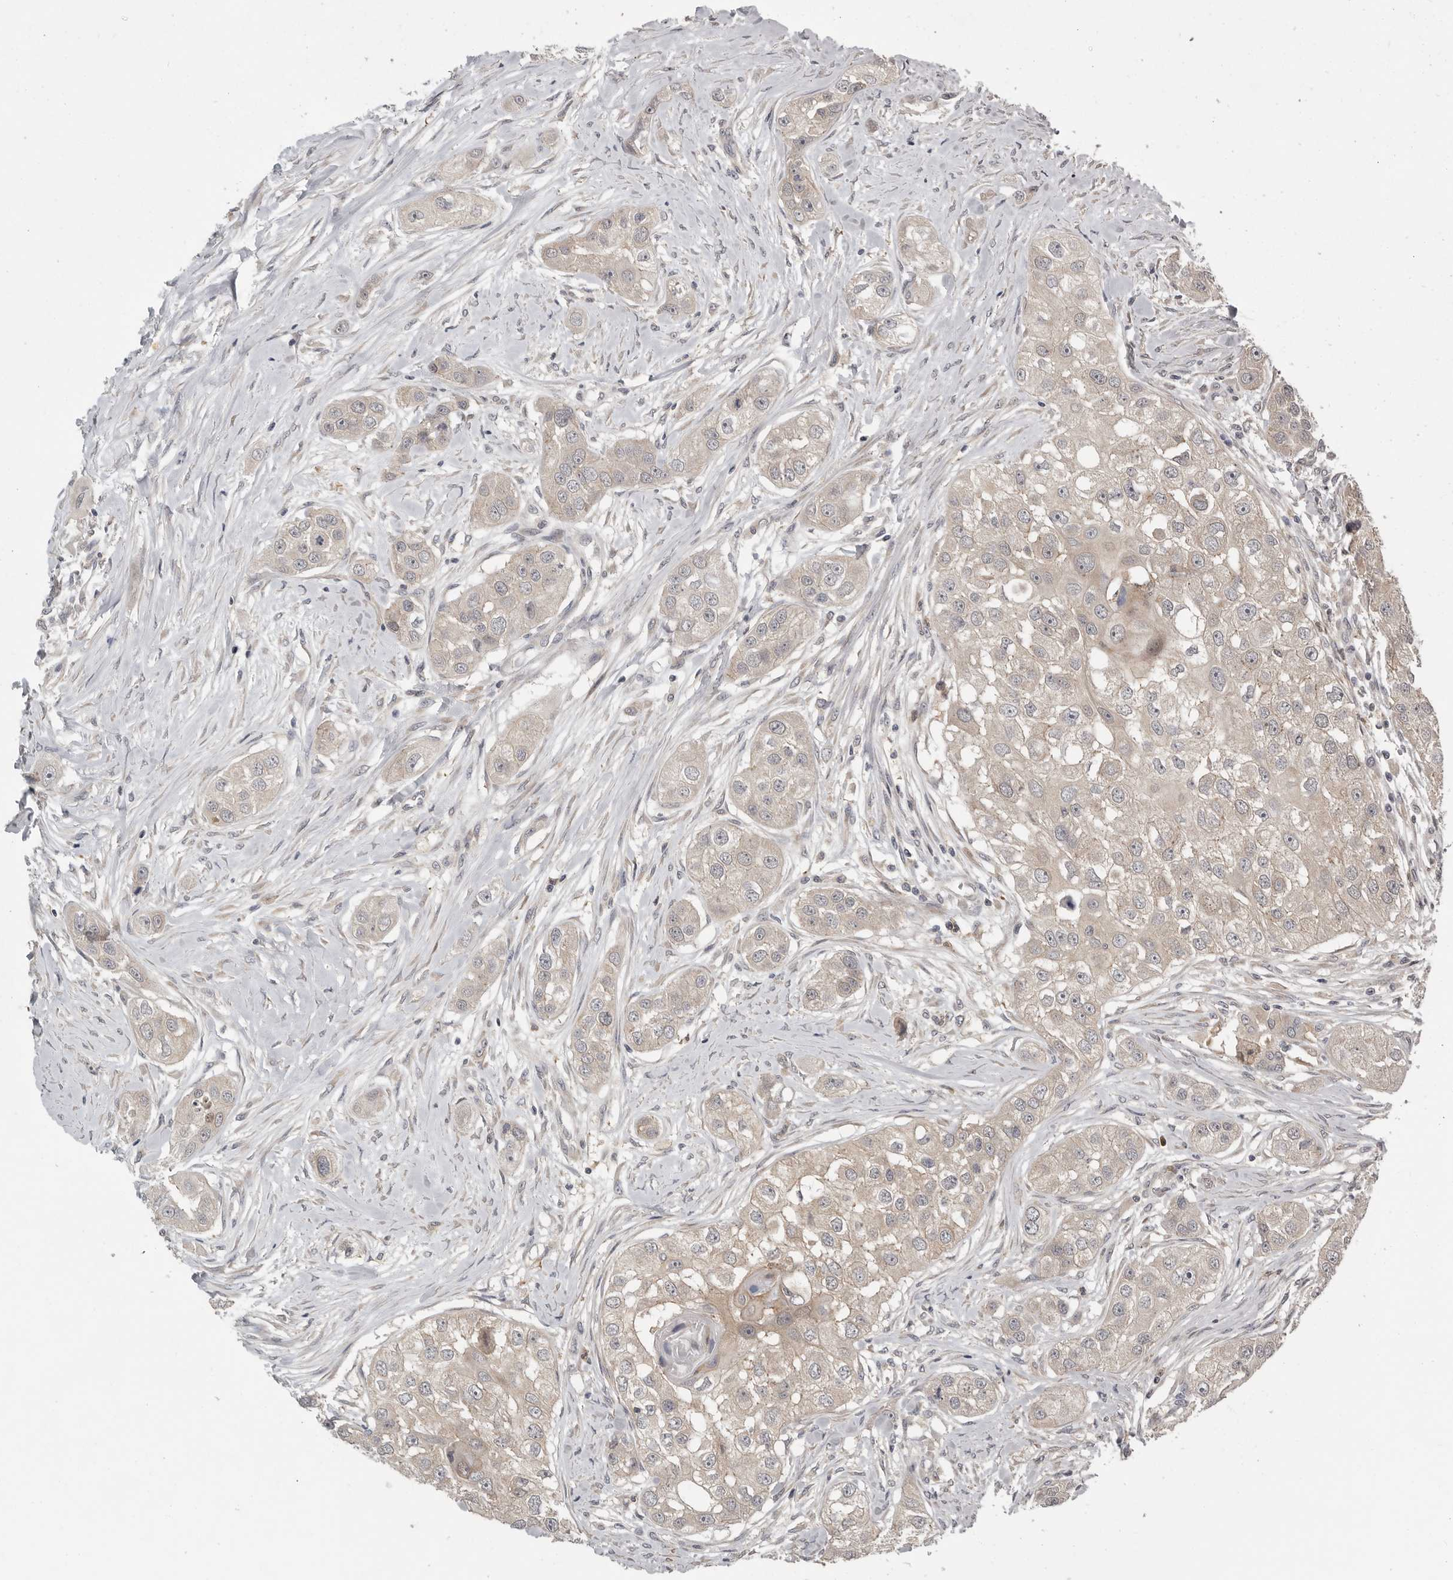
{"staining": {"intensity": "negative", "quantity": "none", "location": "none"}, "tissue": "head and neck cancer", "cell_type": "Tumor cells", "image_type": "cancer", "snomed": [{"axis": "morphology", "description": "Normal tissue, NOS"}, {"axis": "morphology", "description": "Squamous cell carcinoma, NOS"}, {"axis": "topography", "description": "Skeletal muscle"}, {"axis": "topography", "description": "Head-Neck"}], "caption": "Tumor cells are negative for brown protein staining in squamous cell carcinoma (head and neck).", "gene": "RALGPS2", "patient": {"sex": "male", "age": 51}}